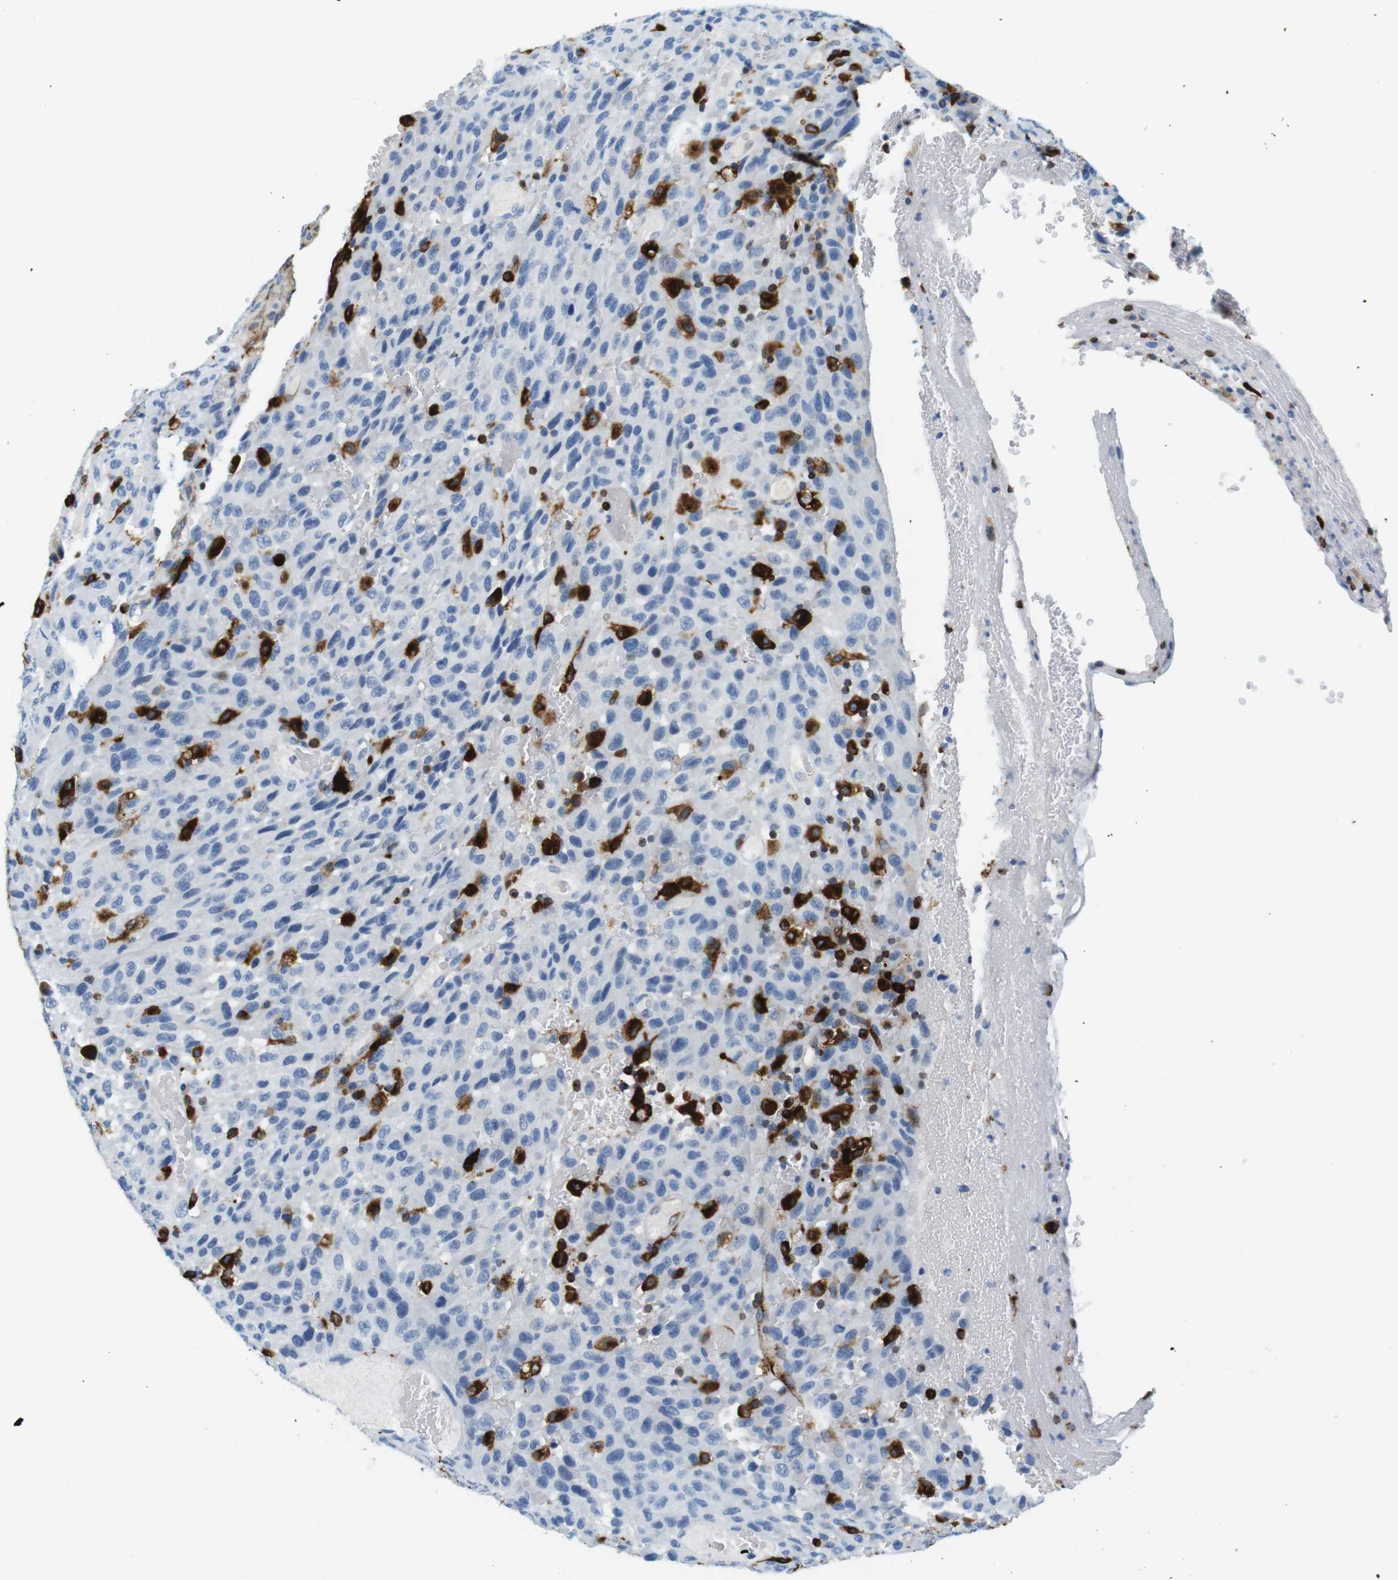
{"staining": {"intensity": "negative", "quantity": "none", "location": "none"}, "tissue": "urothelial cancer", "cell_type": "Tumor cells", "image_type": "cancer", "snomed": [{"axis": "morphology", "description": "Urothelial carcinoma, High grade"}, {"axis": "topography", "description": "Urinary bladder"}], "caption": "High power microscopy photomicrograph of an immunohistochemistry micrograph of high-grade urothelial carcinoma, revealing no significant positivity in tumor cells.", "gene": "CIITA", "patient": {"sex": "male", "age": 66}}